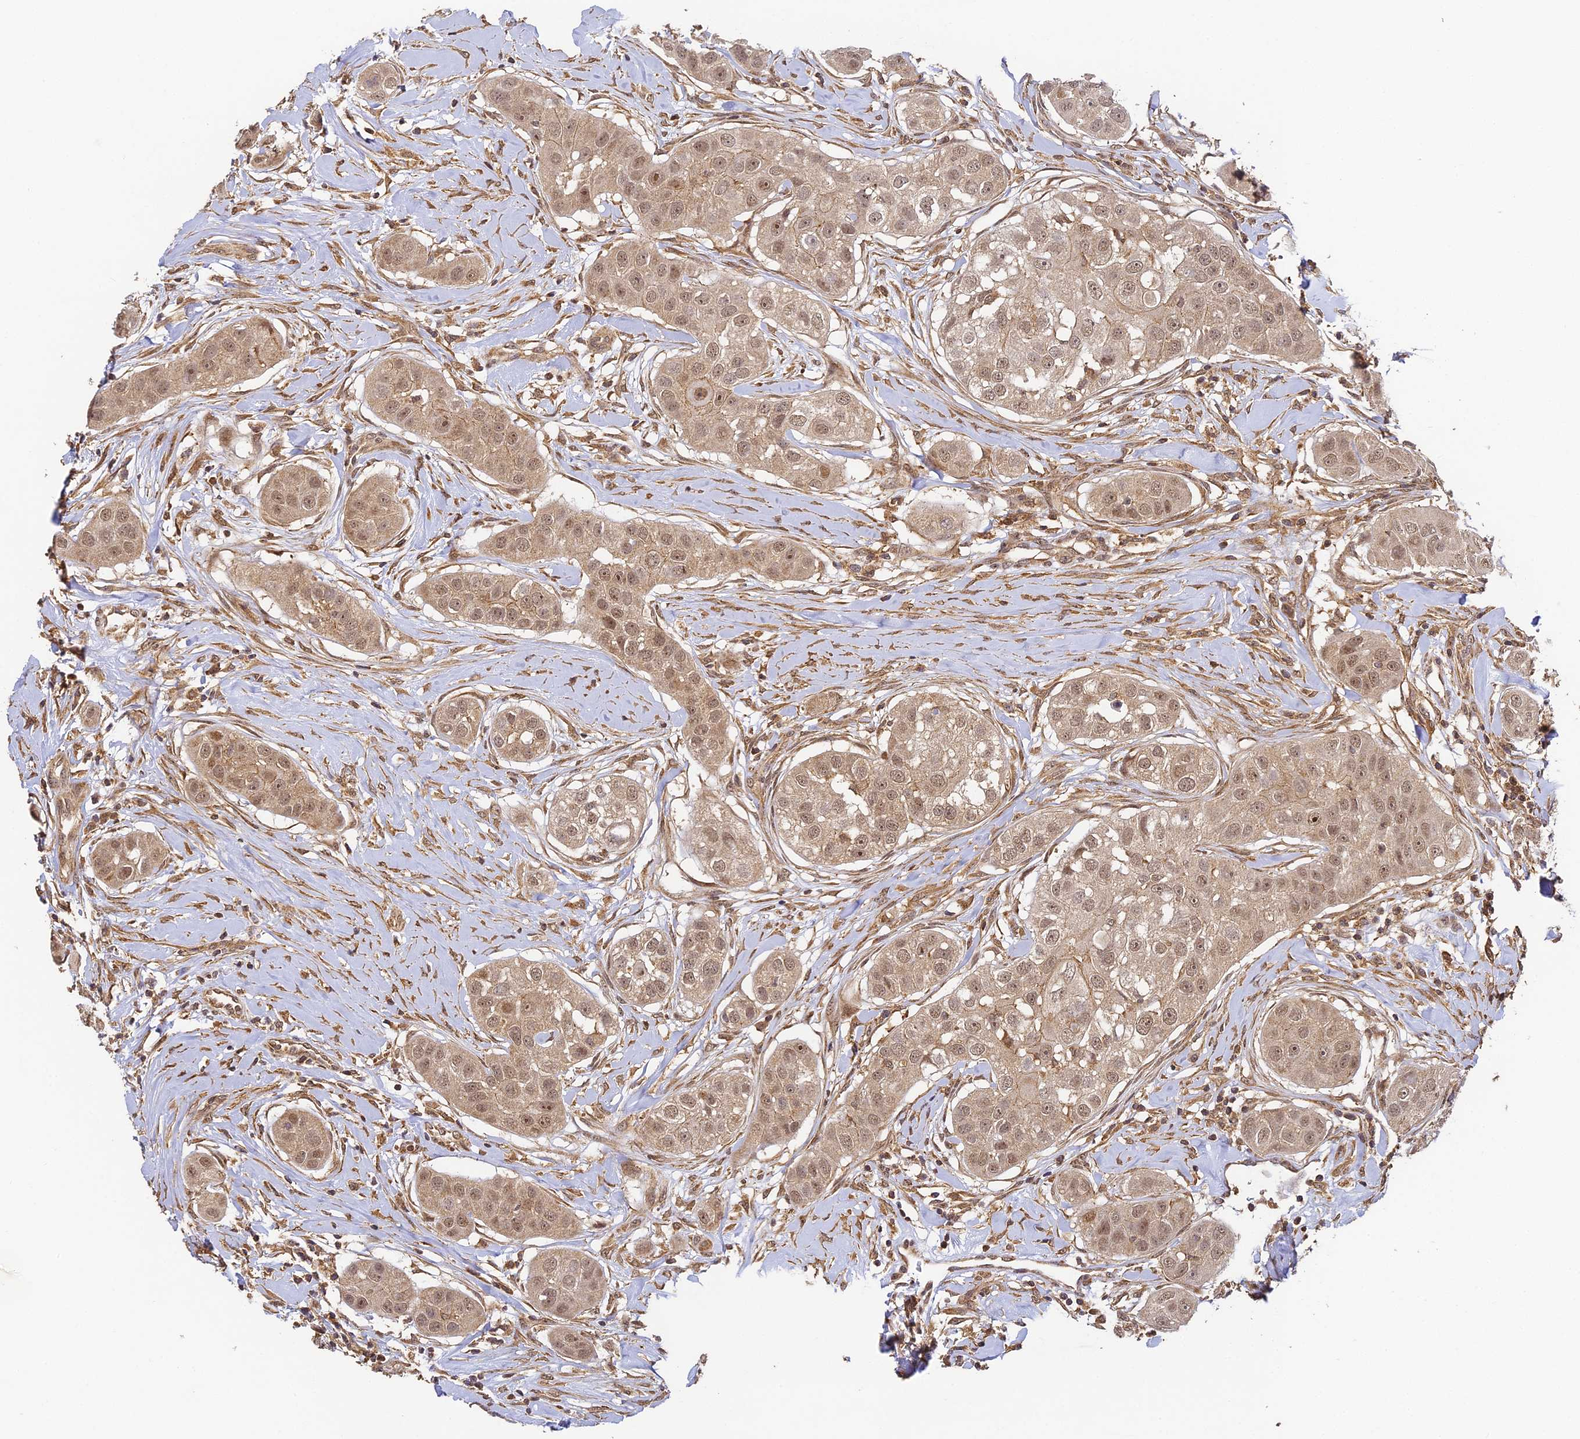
{"staining": {"intensity": "moderate", "quantity": ">75%", "location": "cytoplasmic/membranous,nuclear"}, "tissue": "head and neck cancer", "cell_type": "Tumor cells", "image_type": "cancer", "snomed": [{"axis": "morphology", "description": "Normal tissue, NOS"}, {"axis": "morphology", "description": "Squamous cell carcinoma, NOS"}, {"axis": "topography", "description": "Skeletal muscle"}, {"axis": "topography", "description": "Head-Neck"}], "caption": "Protein staining of head and neck squamous cell carcinoma tissue reveals moderate cytoplasmic/membranous and nuclear positivity in approximately >75% of tumor cells. (IHC, brightfield microscopy, high magnification).", "gene": "ZNF443", "patient": {"sex": "male", "age": 51}}